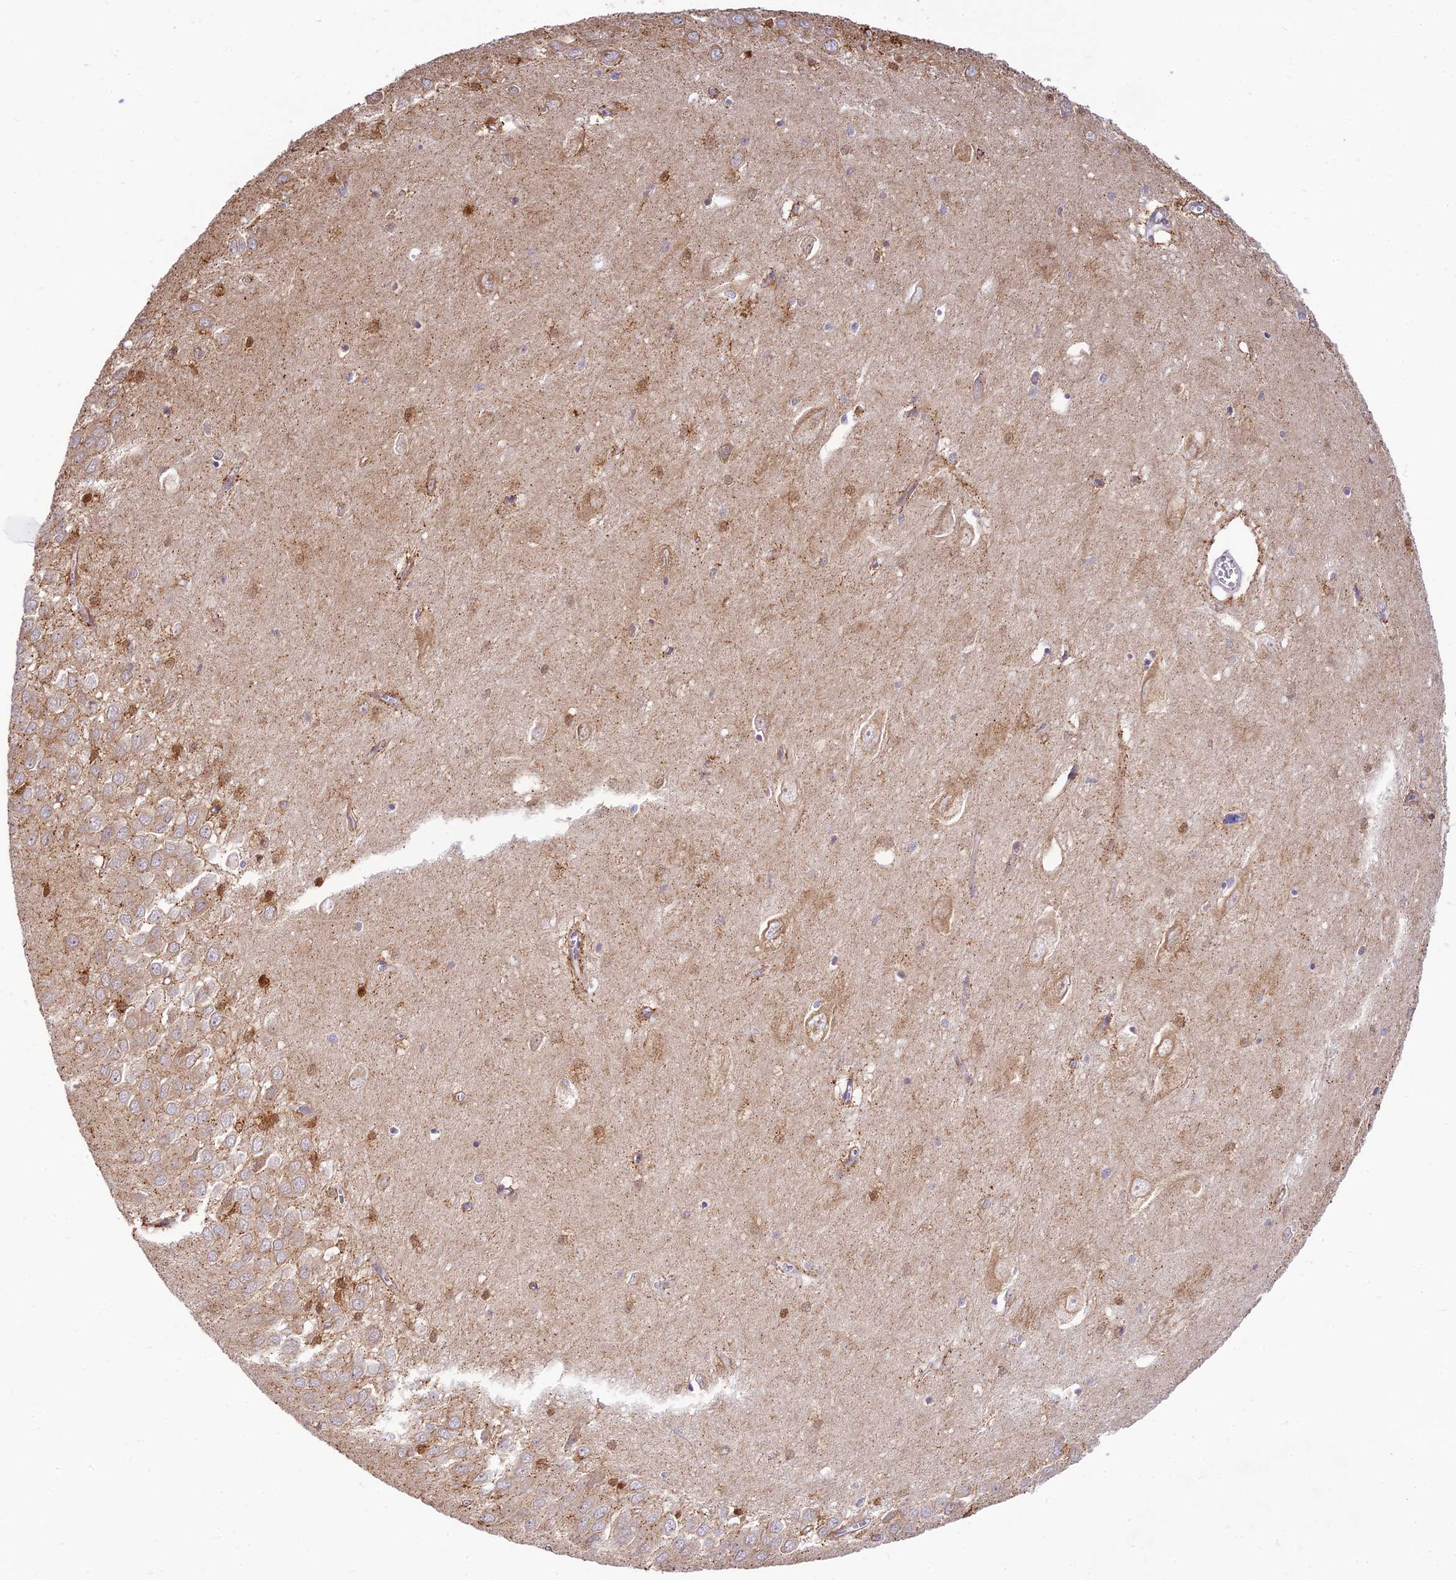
{"staining": {"intensity": "moderate", "quantity": "<25%", "location": "cytoplasmic/membranous,nuclear"}, "tissue": "hippocampus", "cell_type": "Glial cells", "image_type": "normal", "snomed": [{"axis": "morphology", "description": "Normal tissue, NOS"}, {"axis": "topography", "description": "Hippocampus"}], "caption": "This photomicrograph displays immunohistochemistry (IHC) staining of normal human hippocampus, with low moderate cytoplasmic/membranous,nuclear positivity in about <25% of glial cells.", "gene": "HOOK2", "patient": {"sex": "female", "age": 64}}